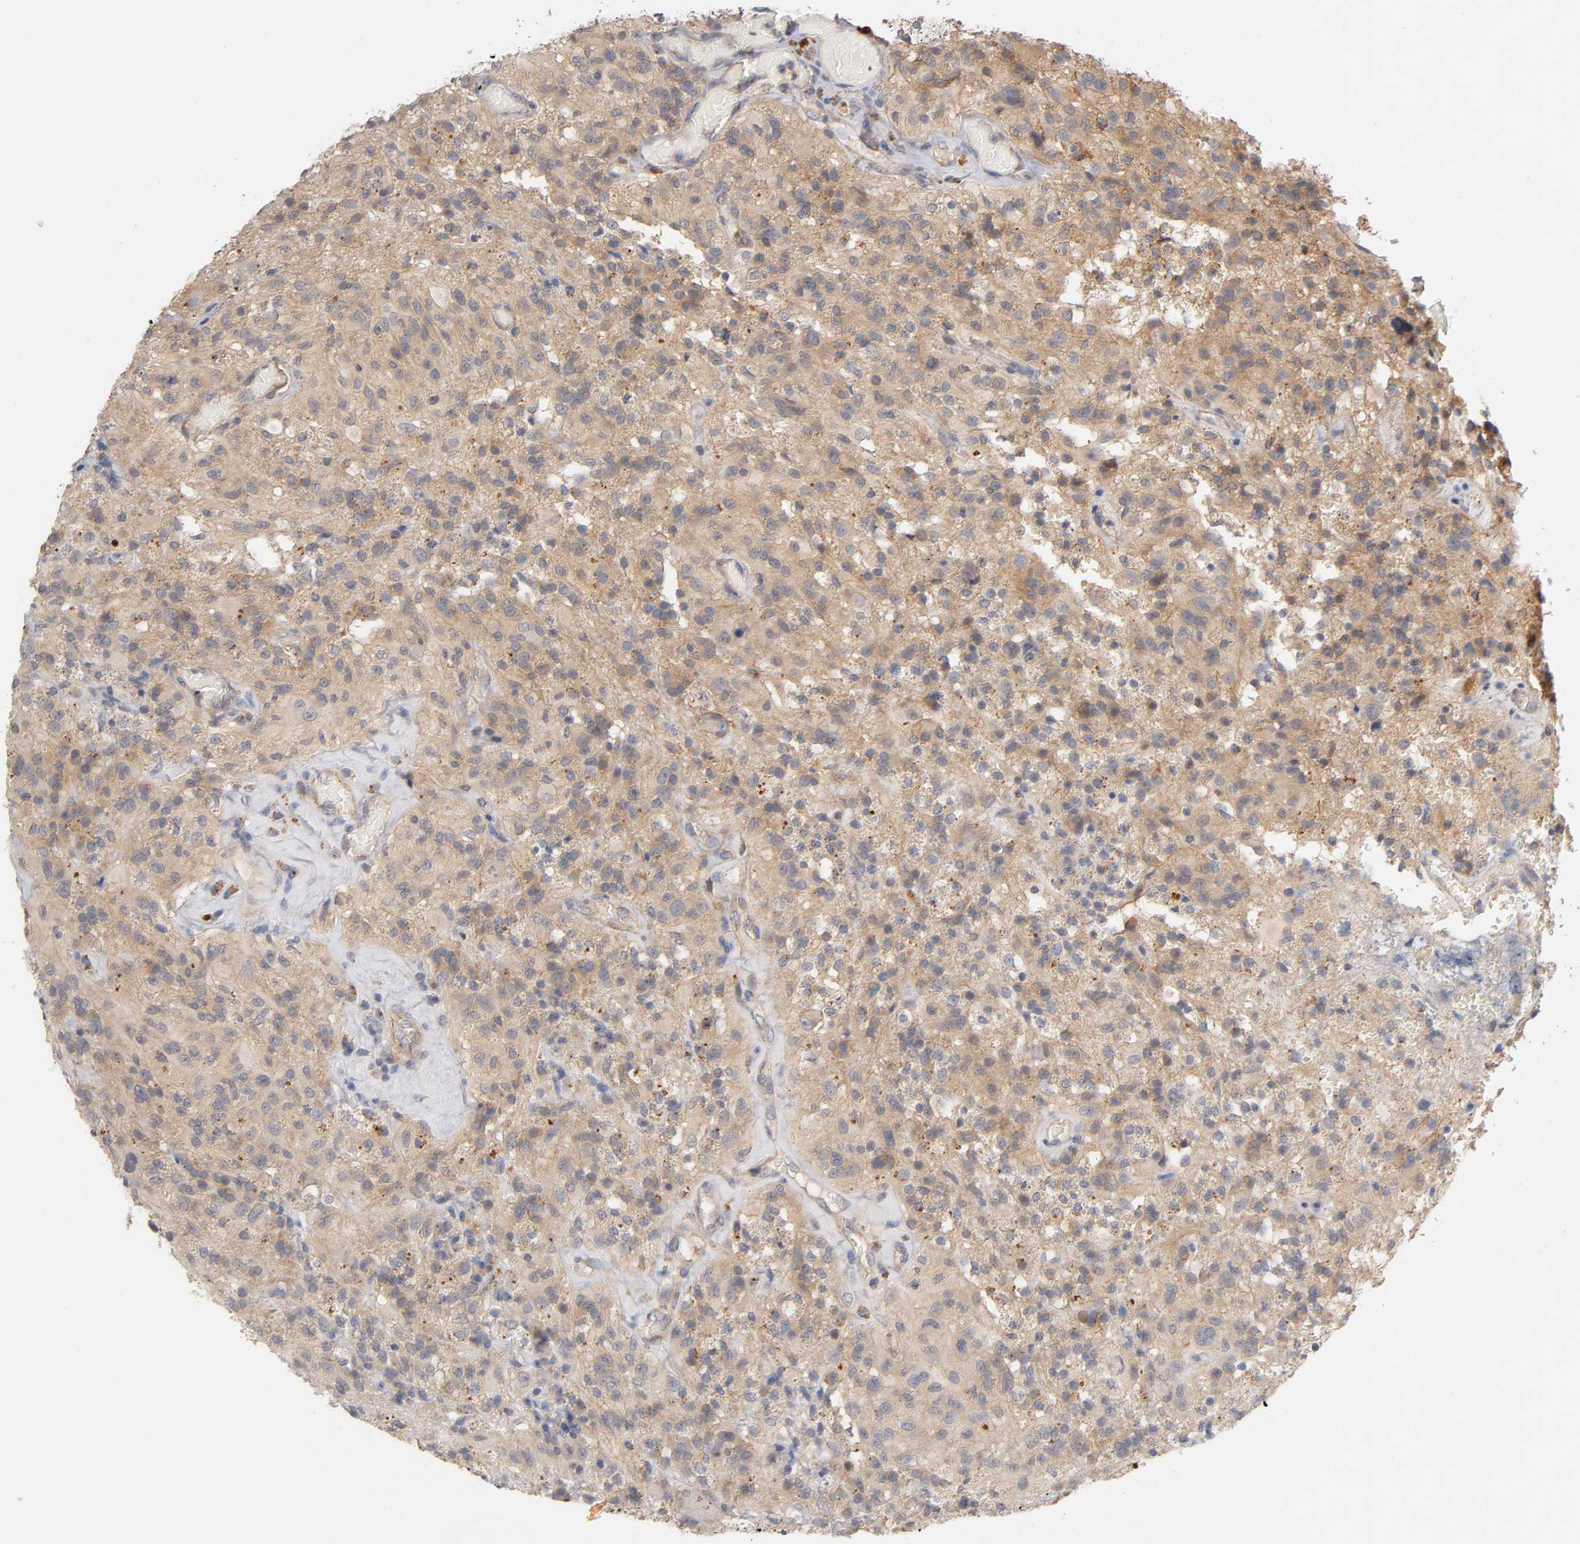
{"staining": {"intensity": "moderate", "quantity": ">75%", "location": "cytoplasmic/membranous"}, "tissue": "glioma", "cell_type": "Tumor cells", "image_type": "cancer", "snomed": [{"axis": "morphology", "description": "Normal tissue, NOS"}, {"axis": "morphology", "description": "Glioma, malignant, High grade"}, {"axis": "topography", "description": "Cerebral cortex"}], "caption": "A histopathology image of malignant high-grade glioma stained for a protein shows moderate cytoplasmic/membranous brown staining in tumor cells. (Stains: DAB in brown, nuclei in blue, Microscopy: brightfield microscopy at high magnification).", "gene": "PDZD11", "patient": {"sex": "male", "age": 56}}